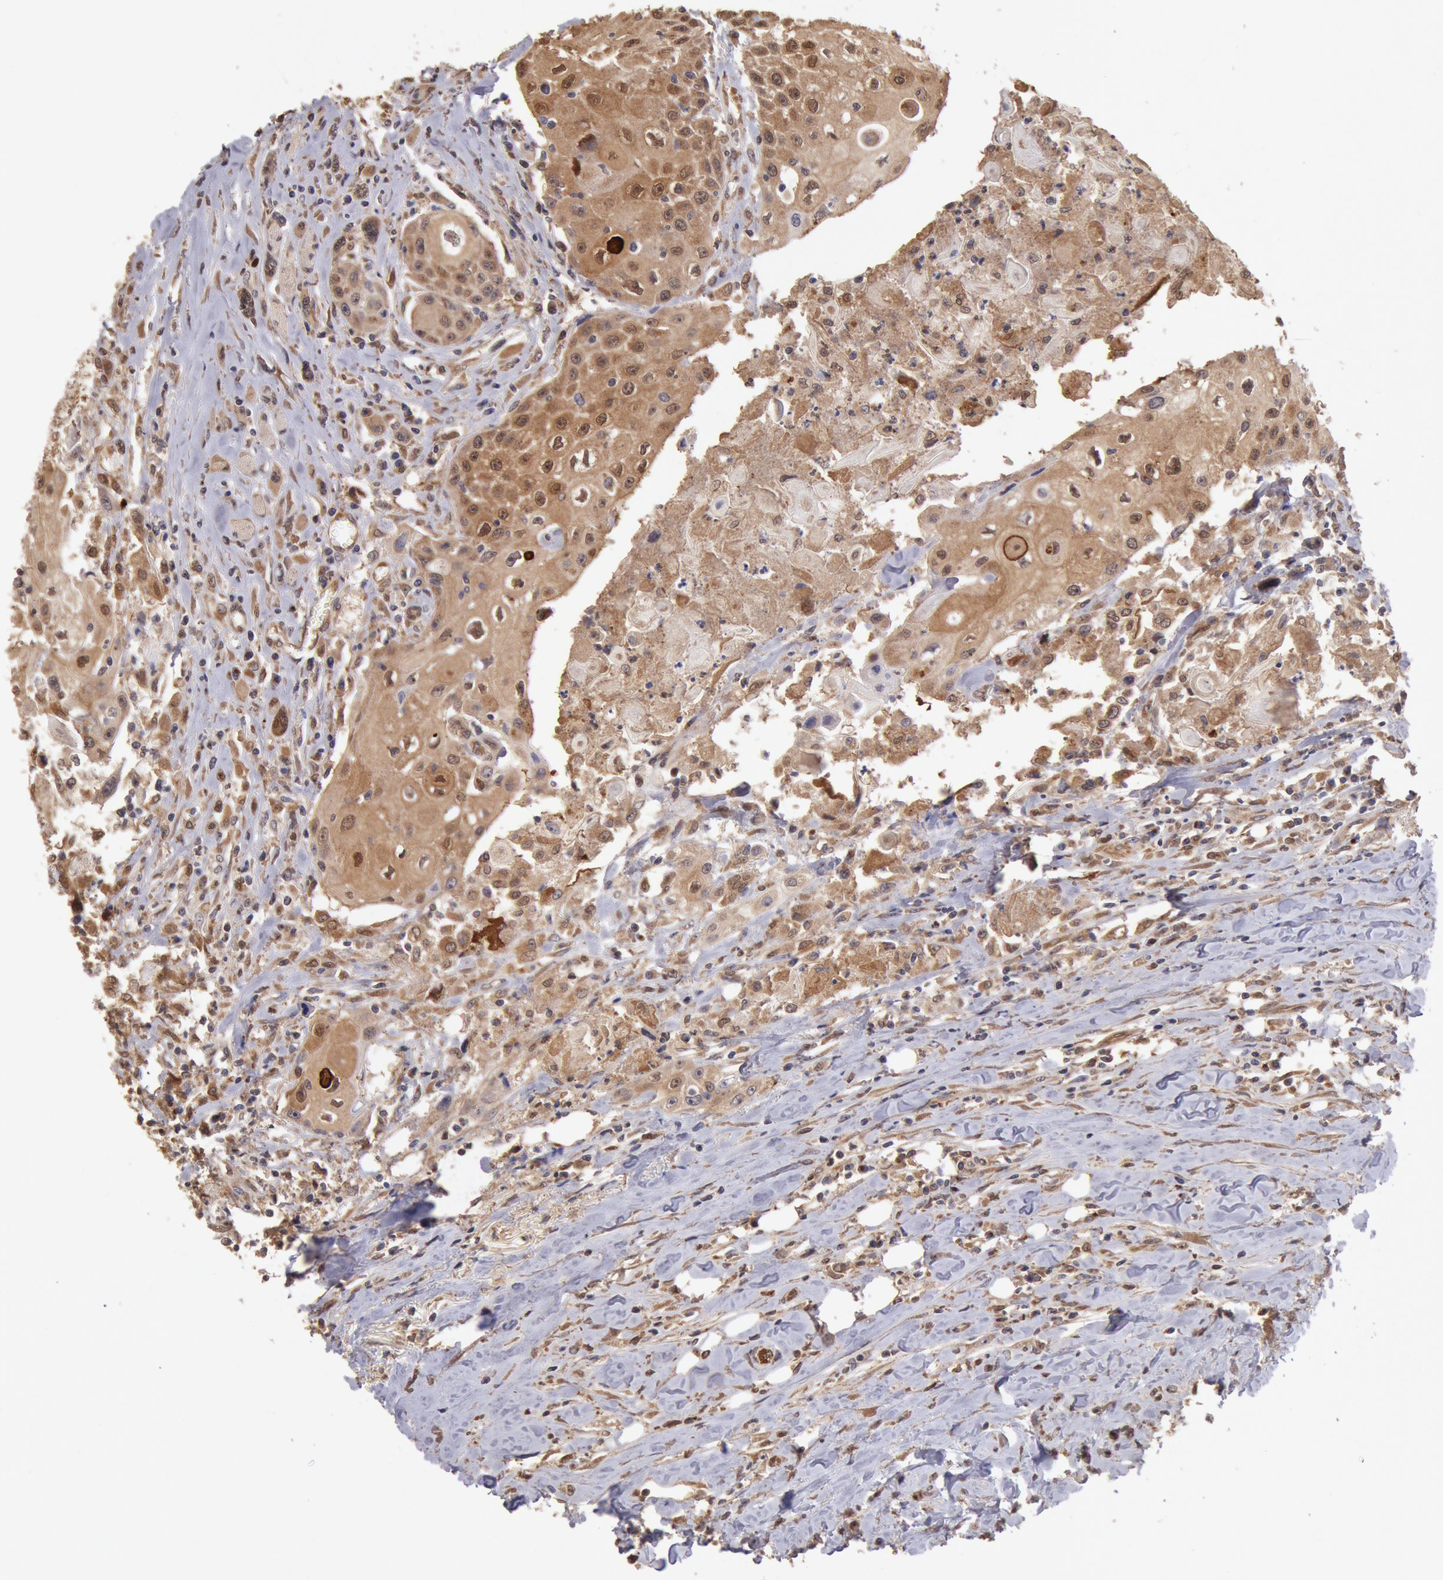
{"staining": {"intensity": "strong", "quantity": ">75%", "location": "cytoplasmic/membranous,nuclear"}, "tissue": "head and neck cancer", "cell_type": "Tumor cells", "image_type": "cancer", "snomed": [{"axis": "morphology", "description": "Squamous cell carcinoma, NOS"}, {"axis": "topography", "description": "Oral tissue"}, {"axis": "topography", "description": "Head-Neck"}], "caption": "Head and neck cancer (squamous cell carcinoma) stained with a protein marker reveals strong staining in tumor cells.", "gene": "COMT", "patient": {"sex": "female", "age": 82}}